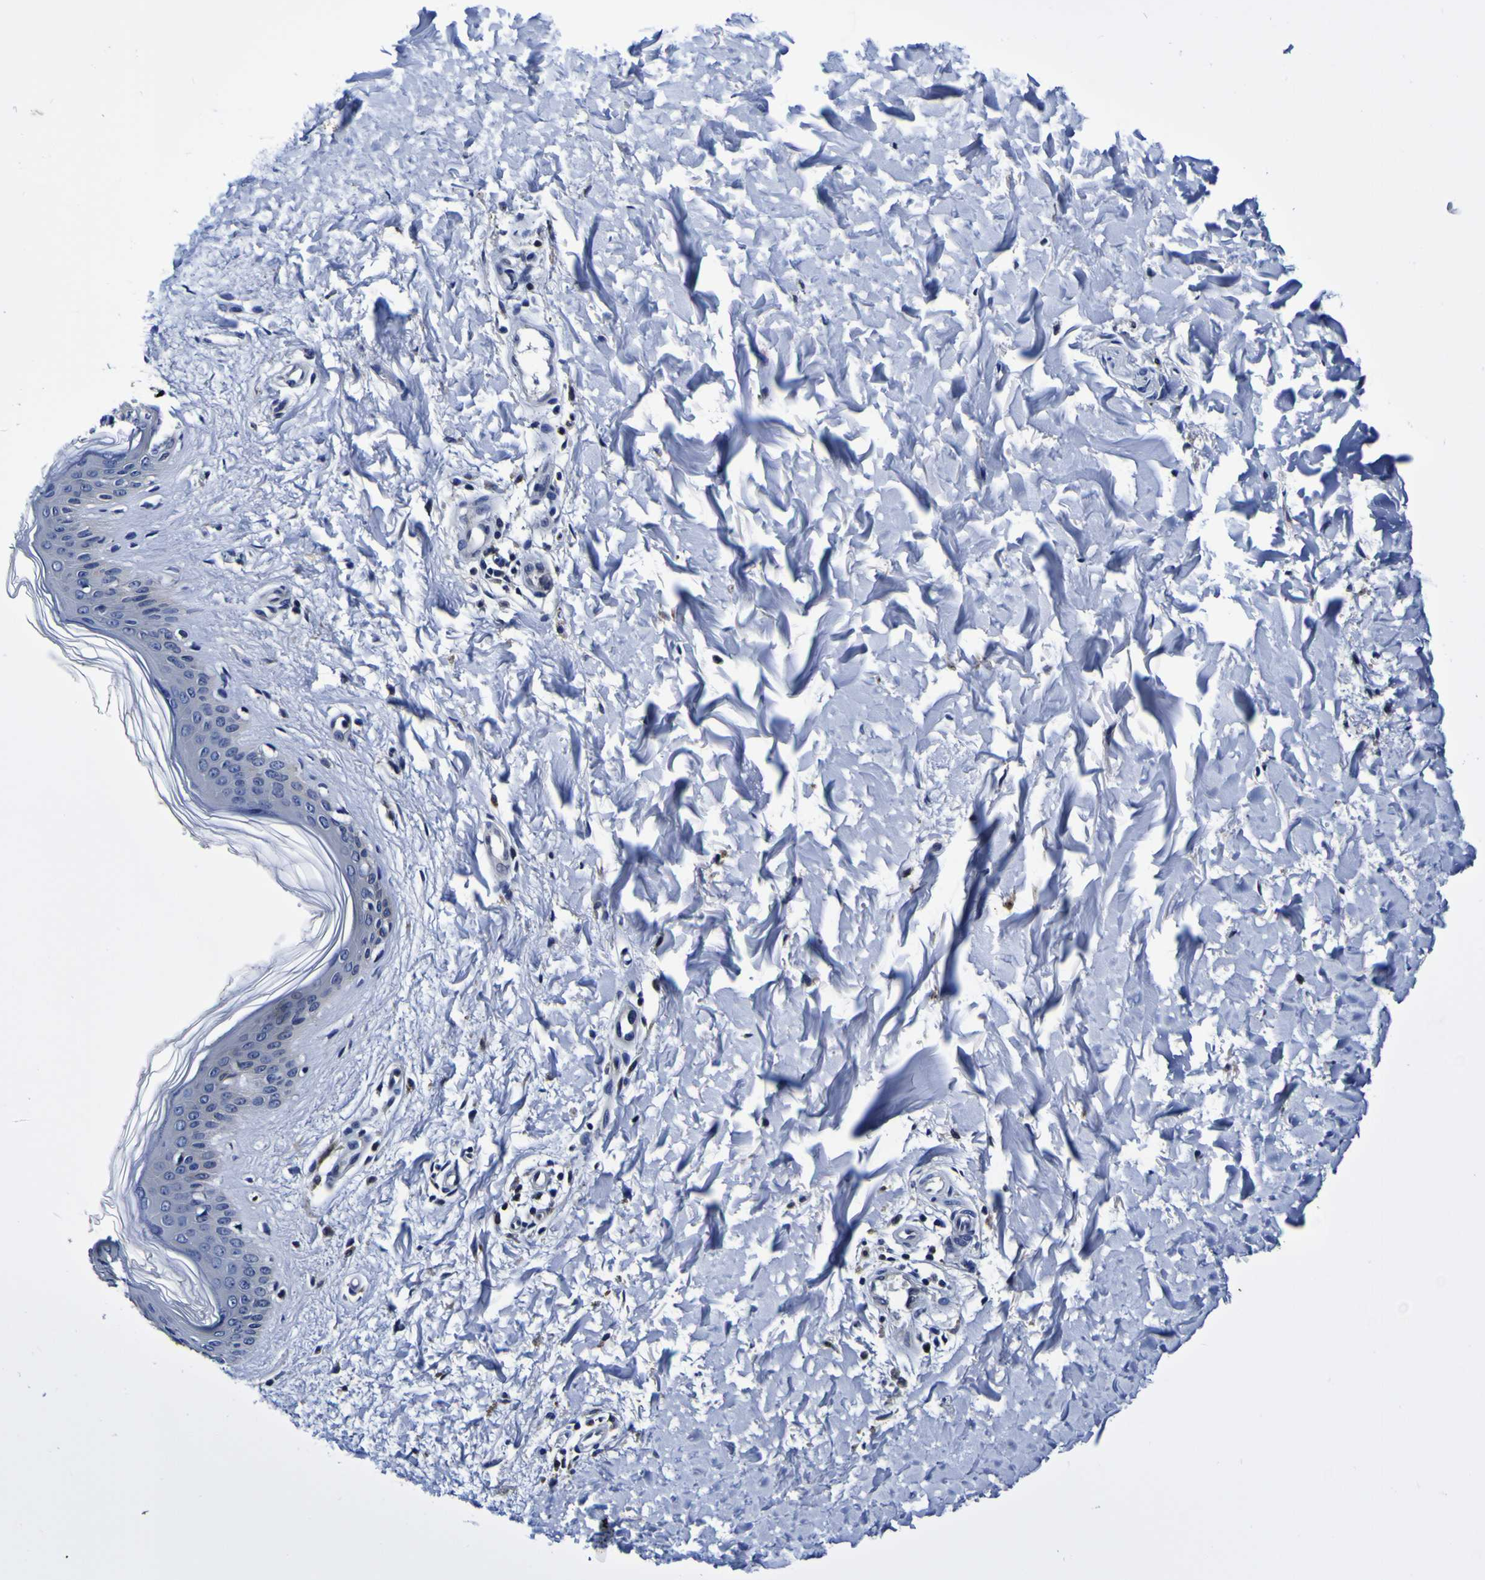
{"staining": {"intensity": "negative", "quantity": "none", "location": "none"}, "tissue": "skin", "cell_type": "Fibroblasts", "image_type": "normal", "snomed": [{"axis": "morphology", "description": "Normal tissue, NOS"}, {"axis": "topography", "description": "Skin"}], "caption": "The image exhibits no staining of fibroblasts in benign skin.", "gene": "GPX1", "patient": {"sex": "female", "age": 41}}